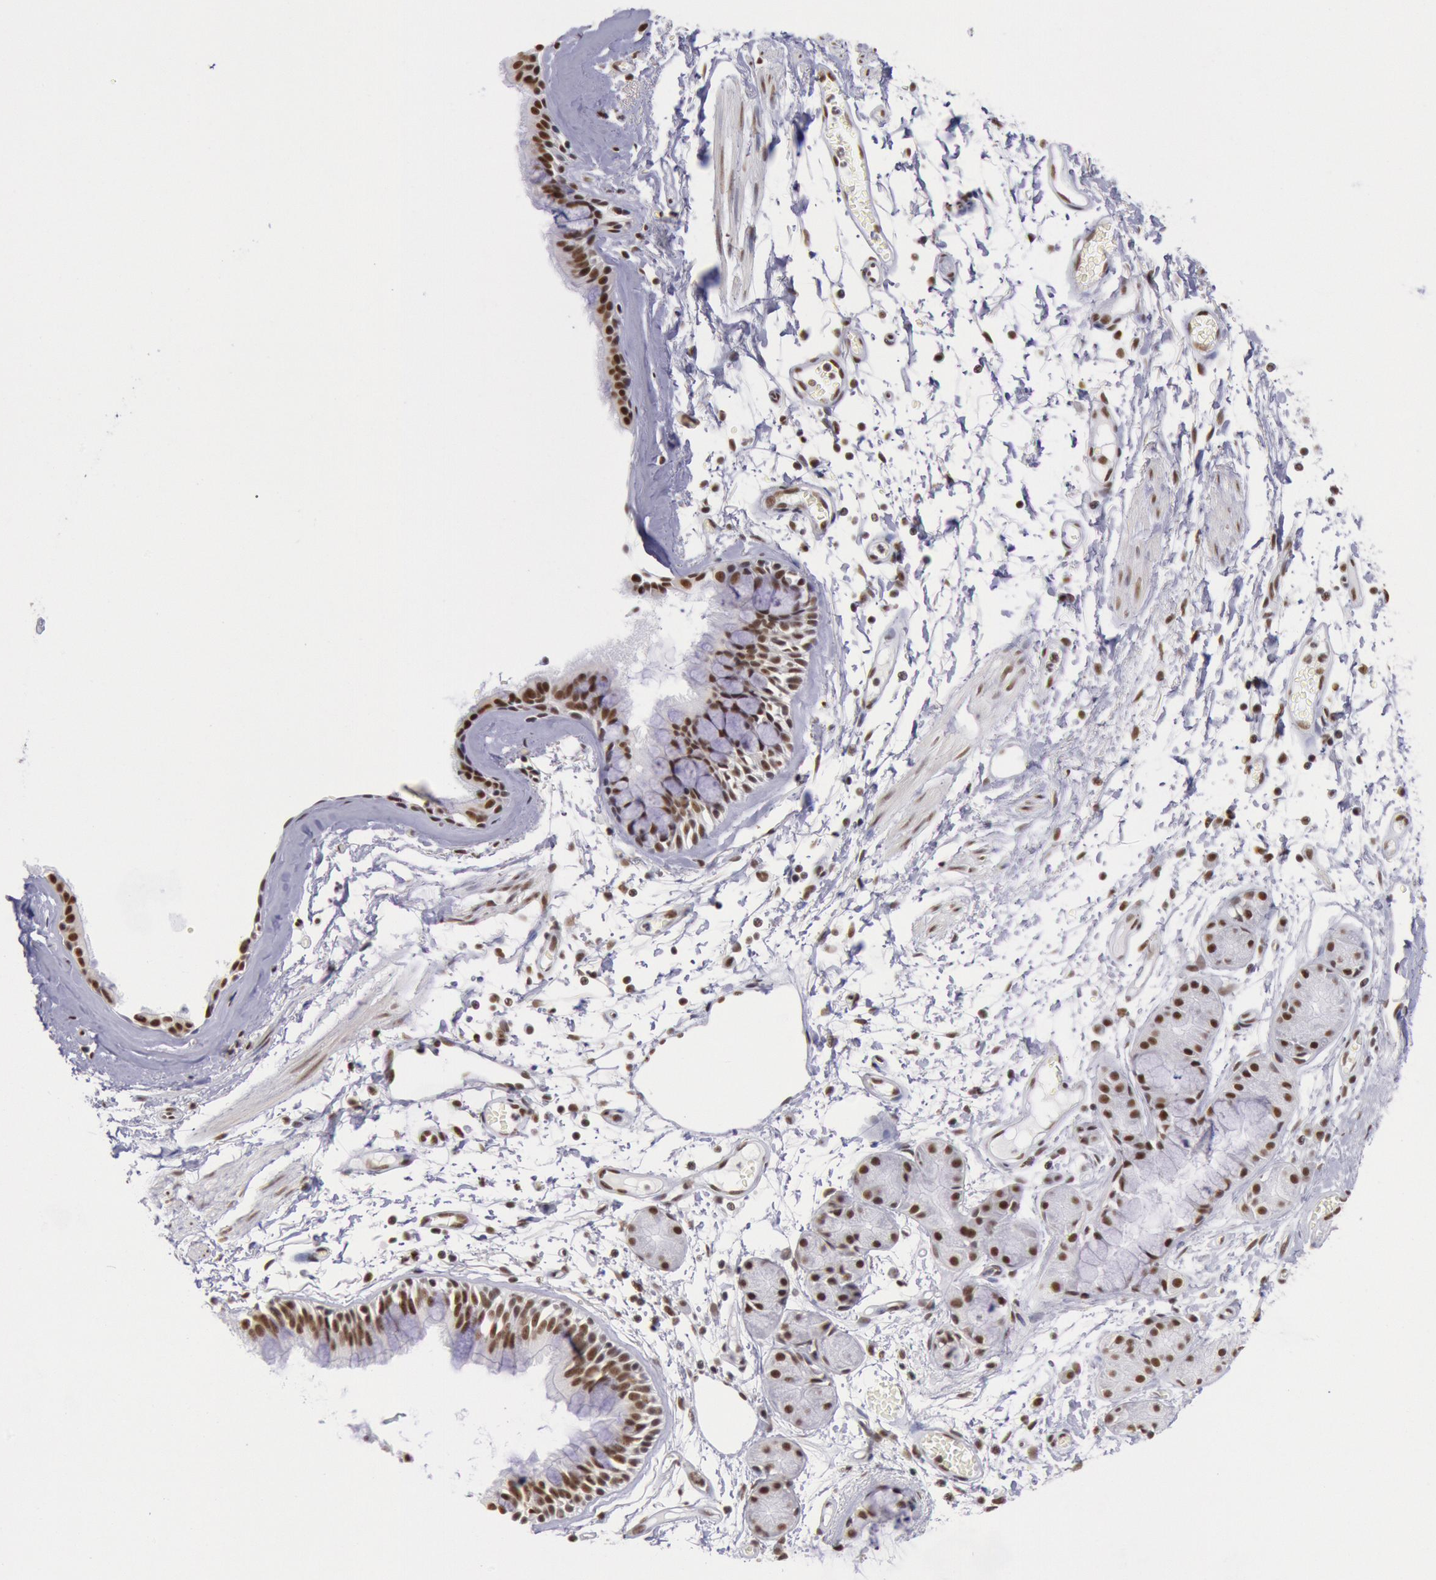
{"staining": {"intensity": "strong", "quantity": ">75%", "location": "nuclear"}, "tissue": "bronchus", "cell_type": "Respiratory epithelial cells", "image_type": "normal", "snomed": [{"axis": "morphology", "description": "Normal tissue, NOS"}, {"axis": "topography", "description": "Bronchus"}, {"axis": "topography", "description": "Lung"}], "caption": "Protein expression analysis of unremarkable bronchus demonstrates strong nuclear staining in about >75% of respiratory epithelial cells.", "gene": "SNRPD3", "patient": {"sex": "female", "age": 56}}